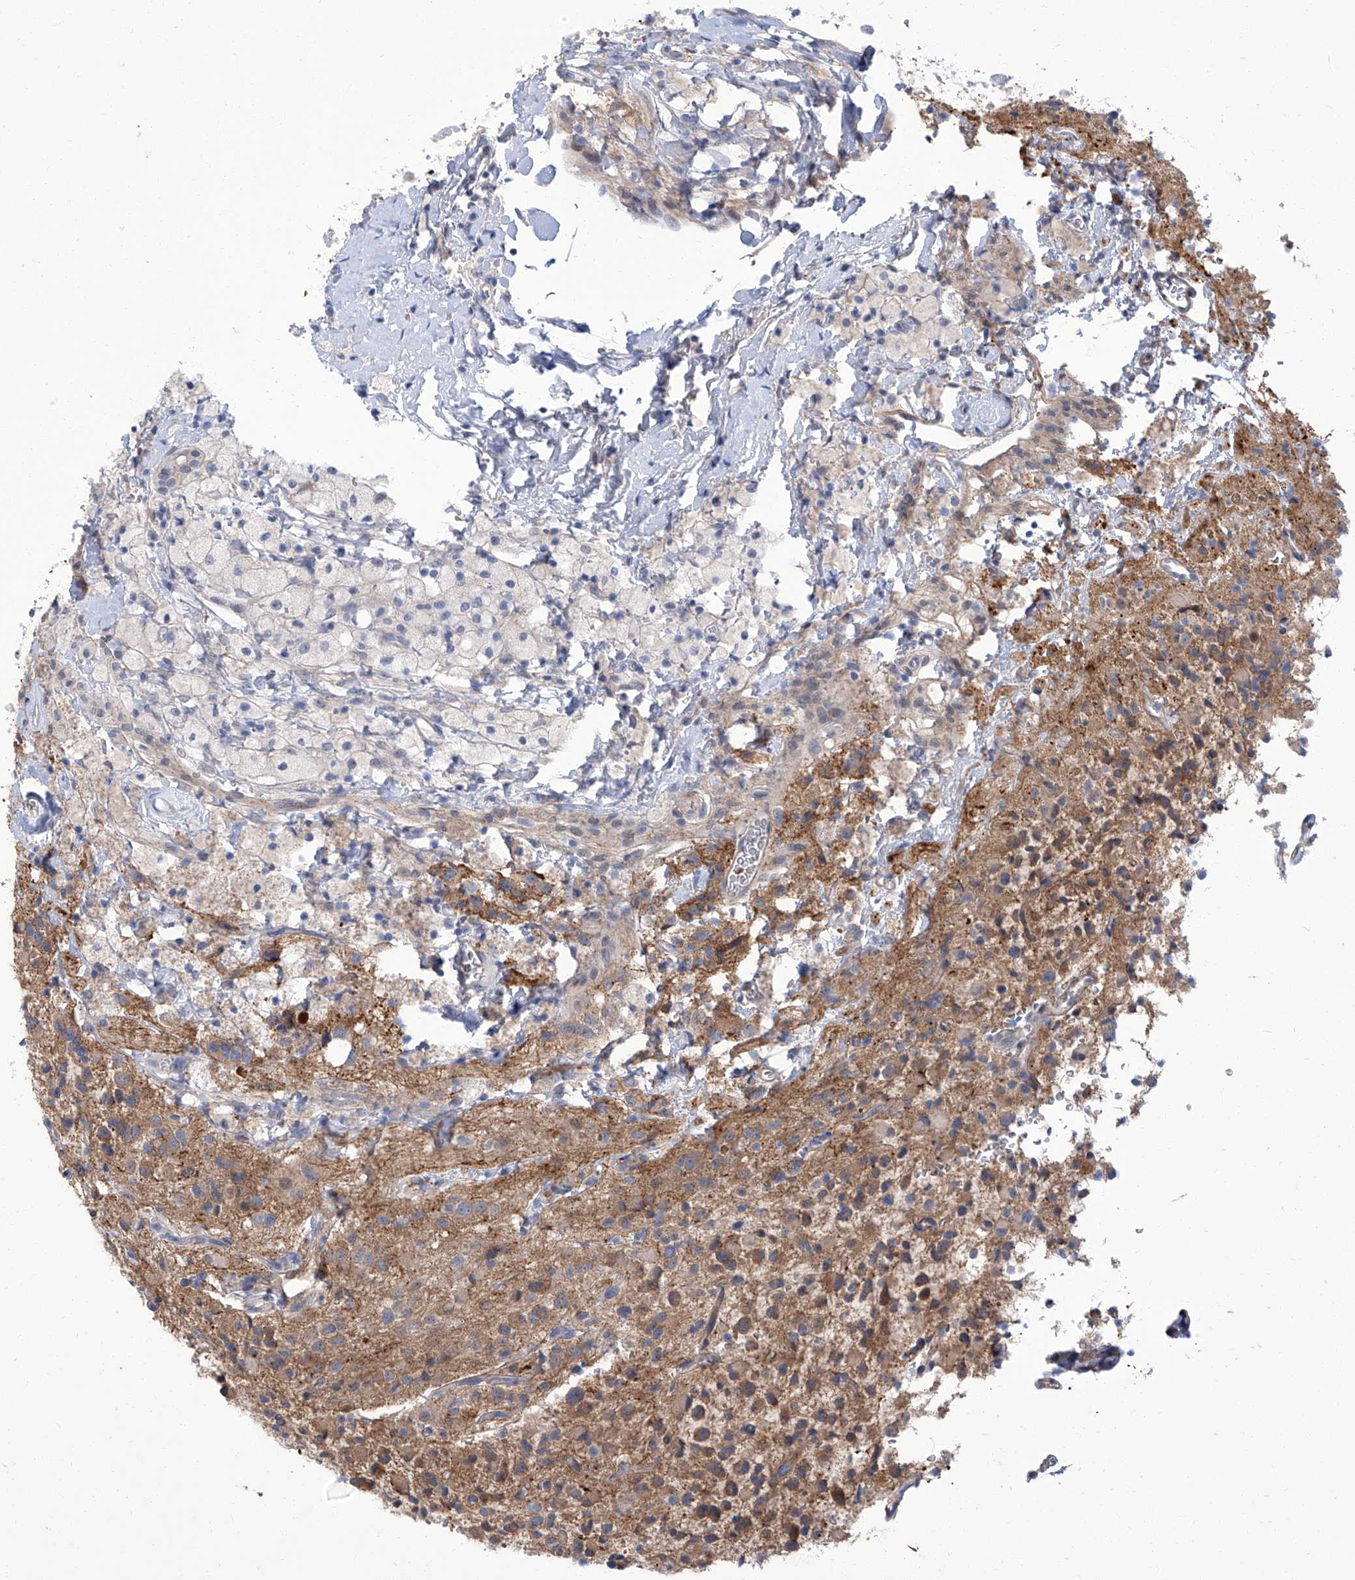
{"staining": {"intensity": "moderate", "quantity": ">75%", "location": "cytoplasmic/membranous"}, "tissue": "glioma", "cell_type": "Tumor cells", "image_type": "cancer", "snomed": [{"axis": "morphology", "description": "Glioma, malignant, High grade"}, {"axis": "topography", "description": "Brain"}], "caption": "IHC of glioma displays medium levels of moderate cytoplasmic/membranous expression in approximately >75% of tumor cells. IHC stains the protein of interest in brown and the nuclei are stained blue.", "gene": "PARD3", "patient": {"sex": "male", "age": 34}}